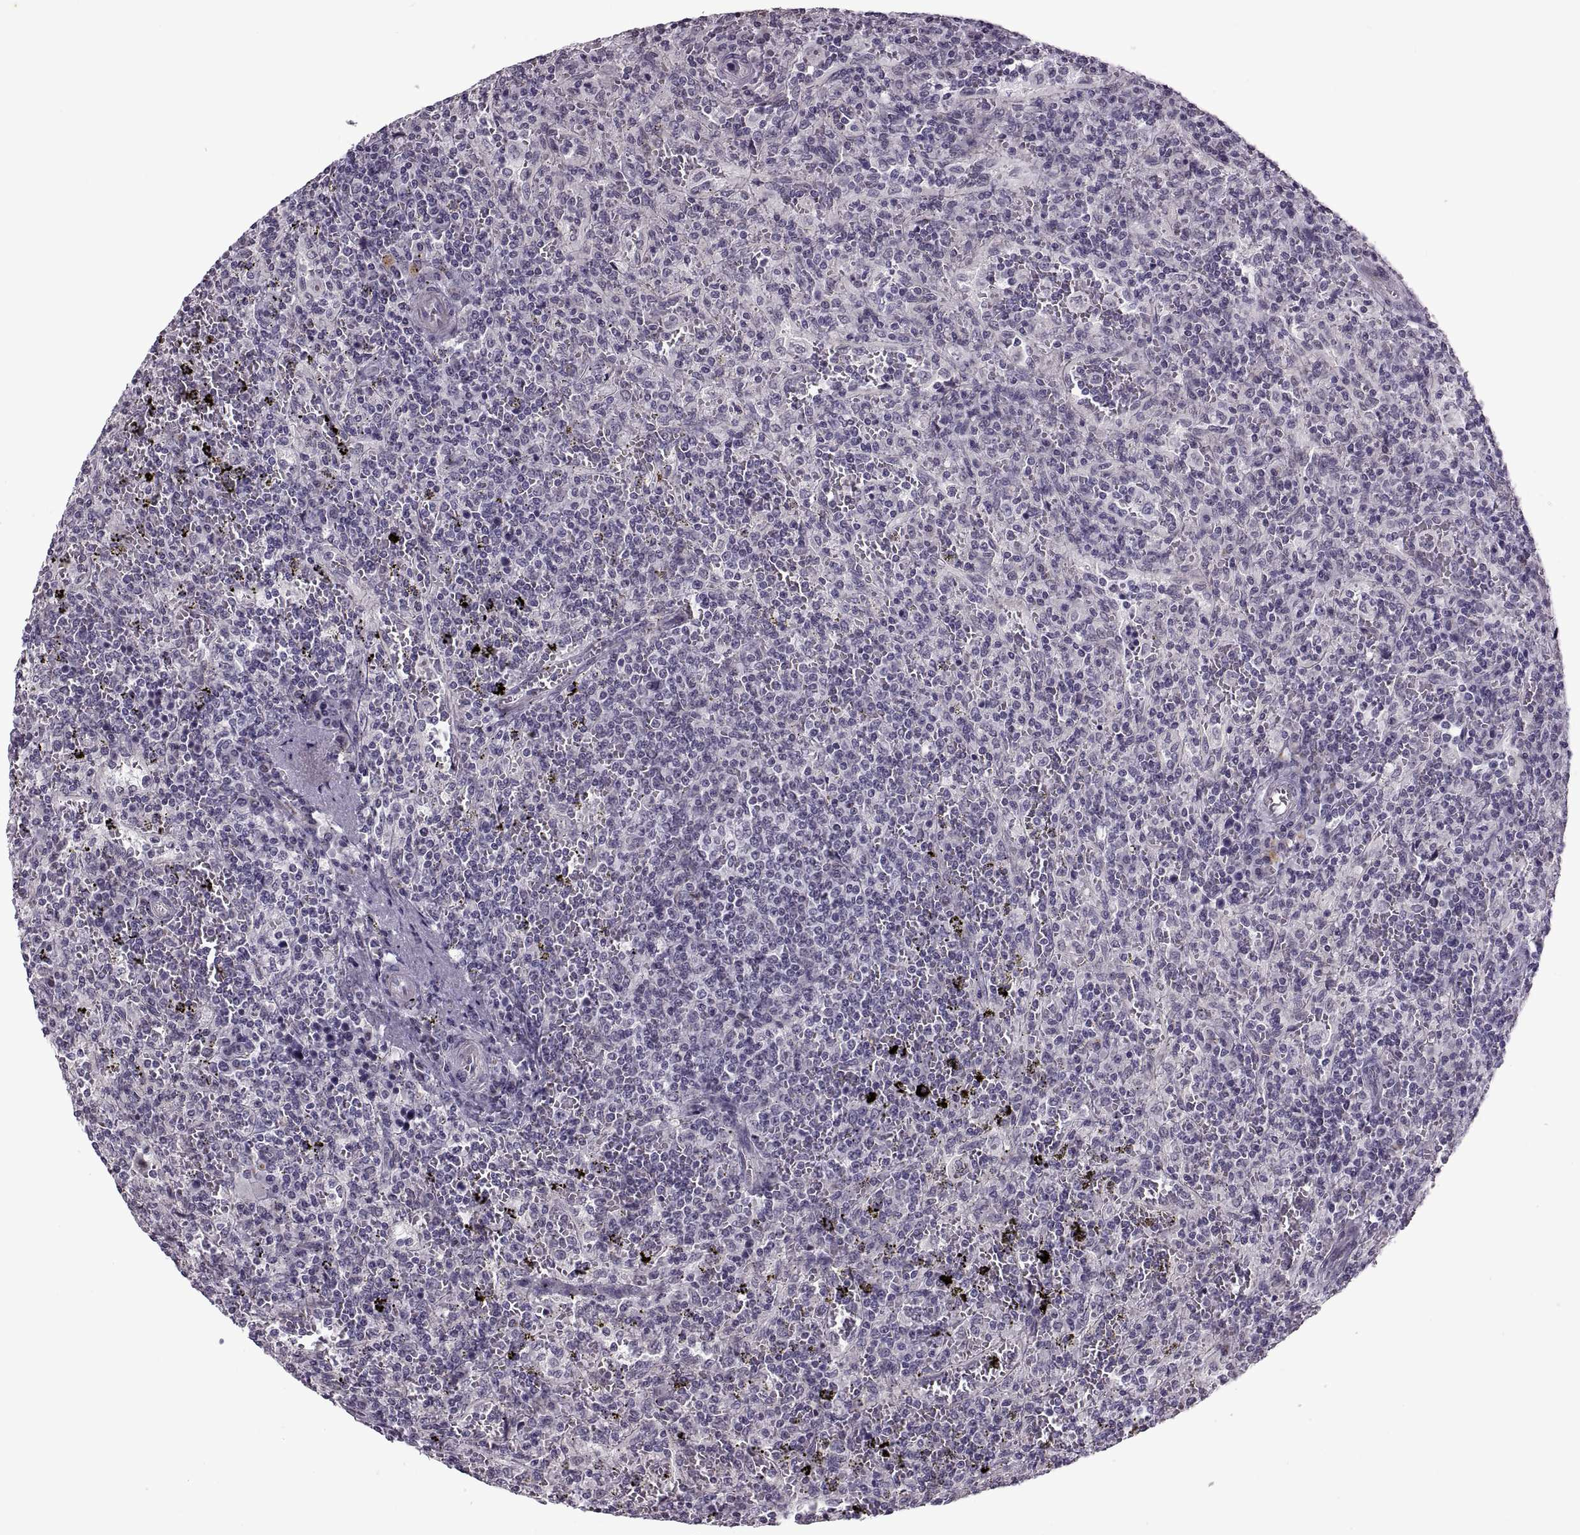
{"staining": {"intensity": "negative", "quantity": "none", "location": "none"}, "tissue": "lymphoma", "cell_type": "Tumor cells", "image_type": "cancer", "snomed": [{"axis": "morphology", "description": "Malignant lymphoma, non-Hodgkin's type, Low grade"}, {"axis": "topography", "description": "Spleen"}], "caption": "Tumor cells show no significant protein staining in malignant lymphoma, non-Hodgkin's type (low-grade).", "gene": "PRSS37", "patient": {"sex": "male", "age": 62}}